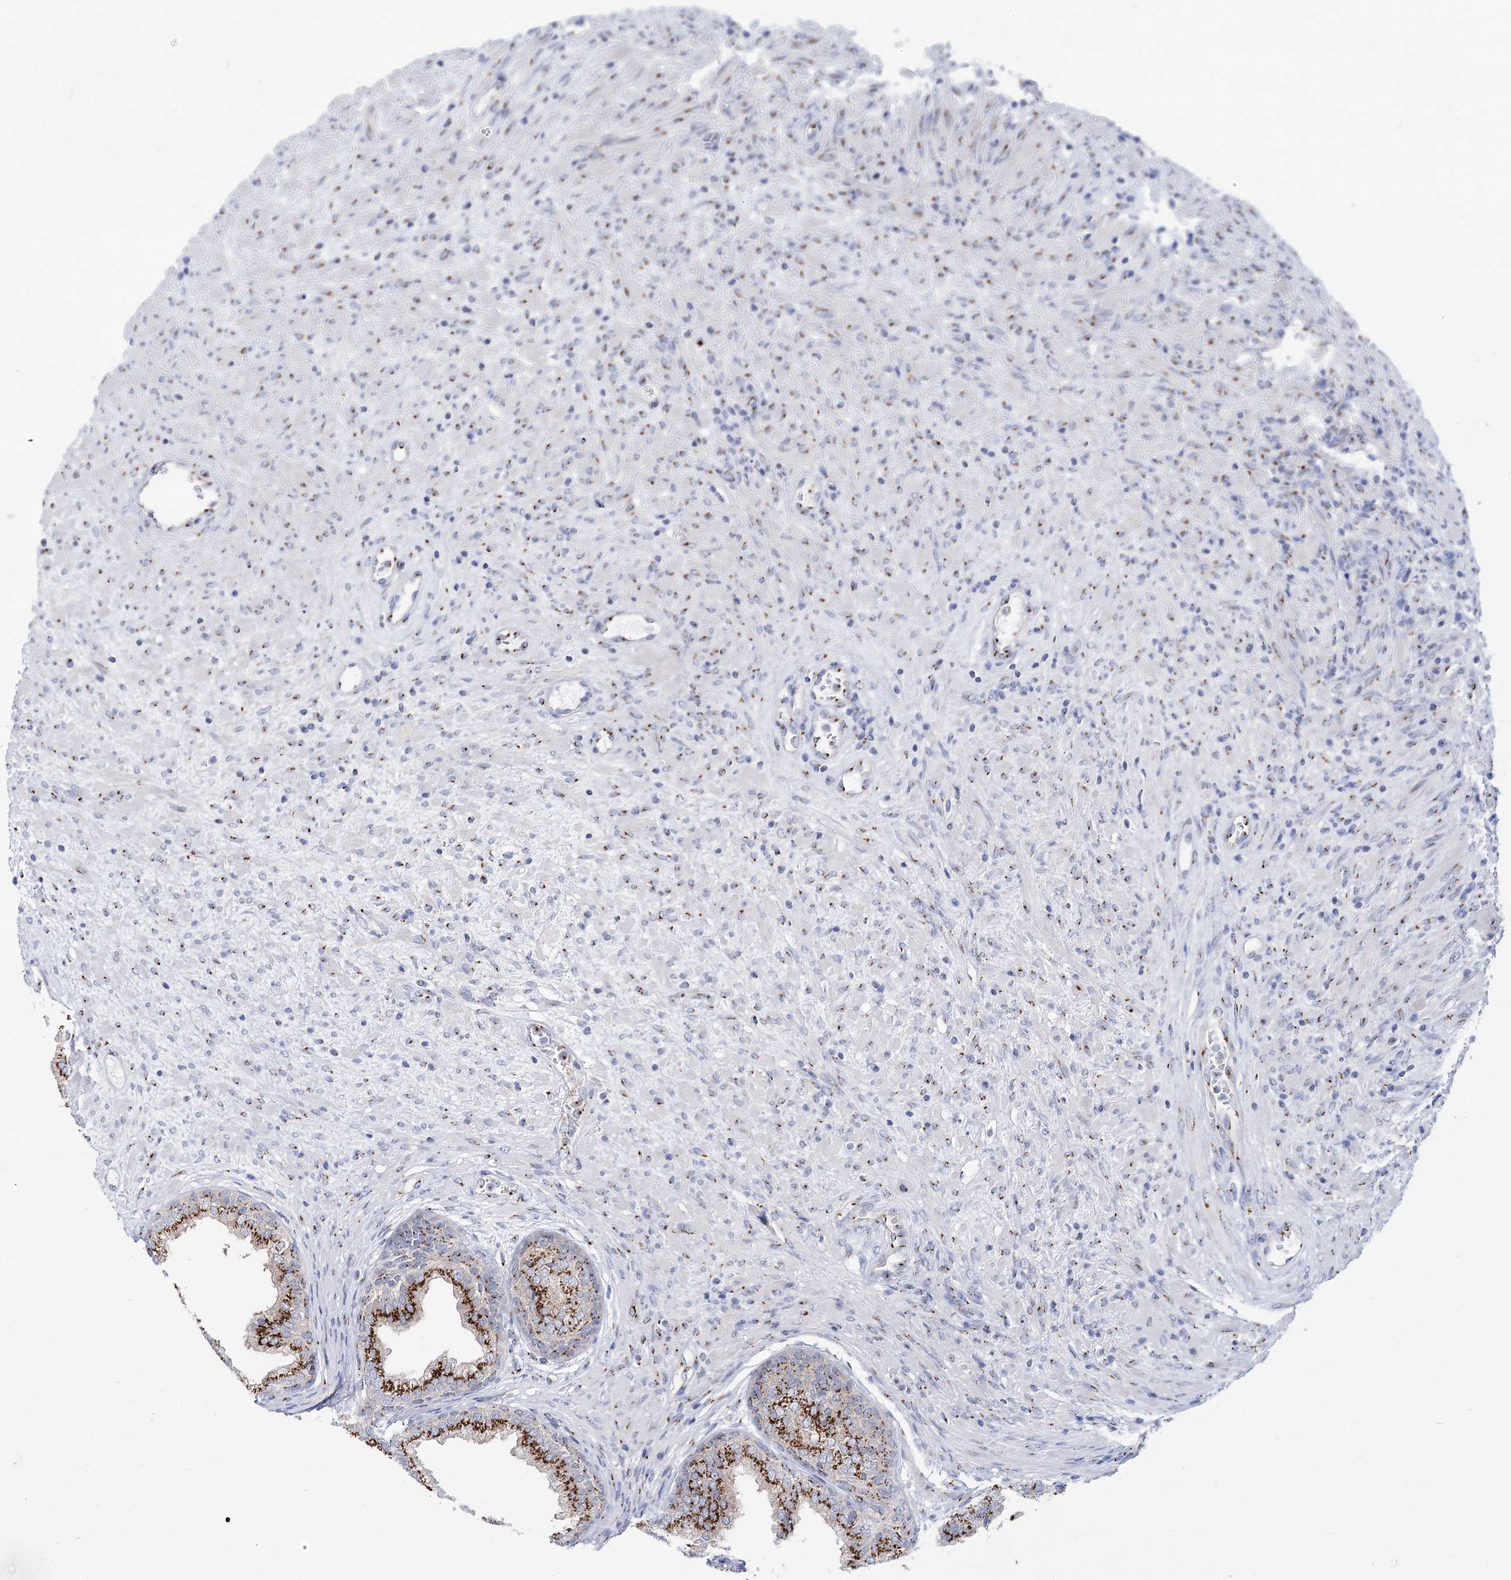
{"staining": {"intensity": "strong", "quantity": ">75%", "location": "cytoplasmic/membranous"}, "tissue": "prostate", "cell_type": "Glandular cells", "image_type": "normal", "snomed": [{"axis": "morphology", "description": "Normal tissue, NOS"}, {"axis": "topography", "description": "Prostate"}], "caption": "DAB immunohistochemical staining of benign human prostate reveals strong cytoplasmic/membranous protein expression in about >75% of glandular cells.", "gene": "TMEM165", "patient": {"sex": "male", "age": 76}}